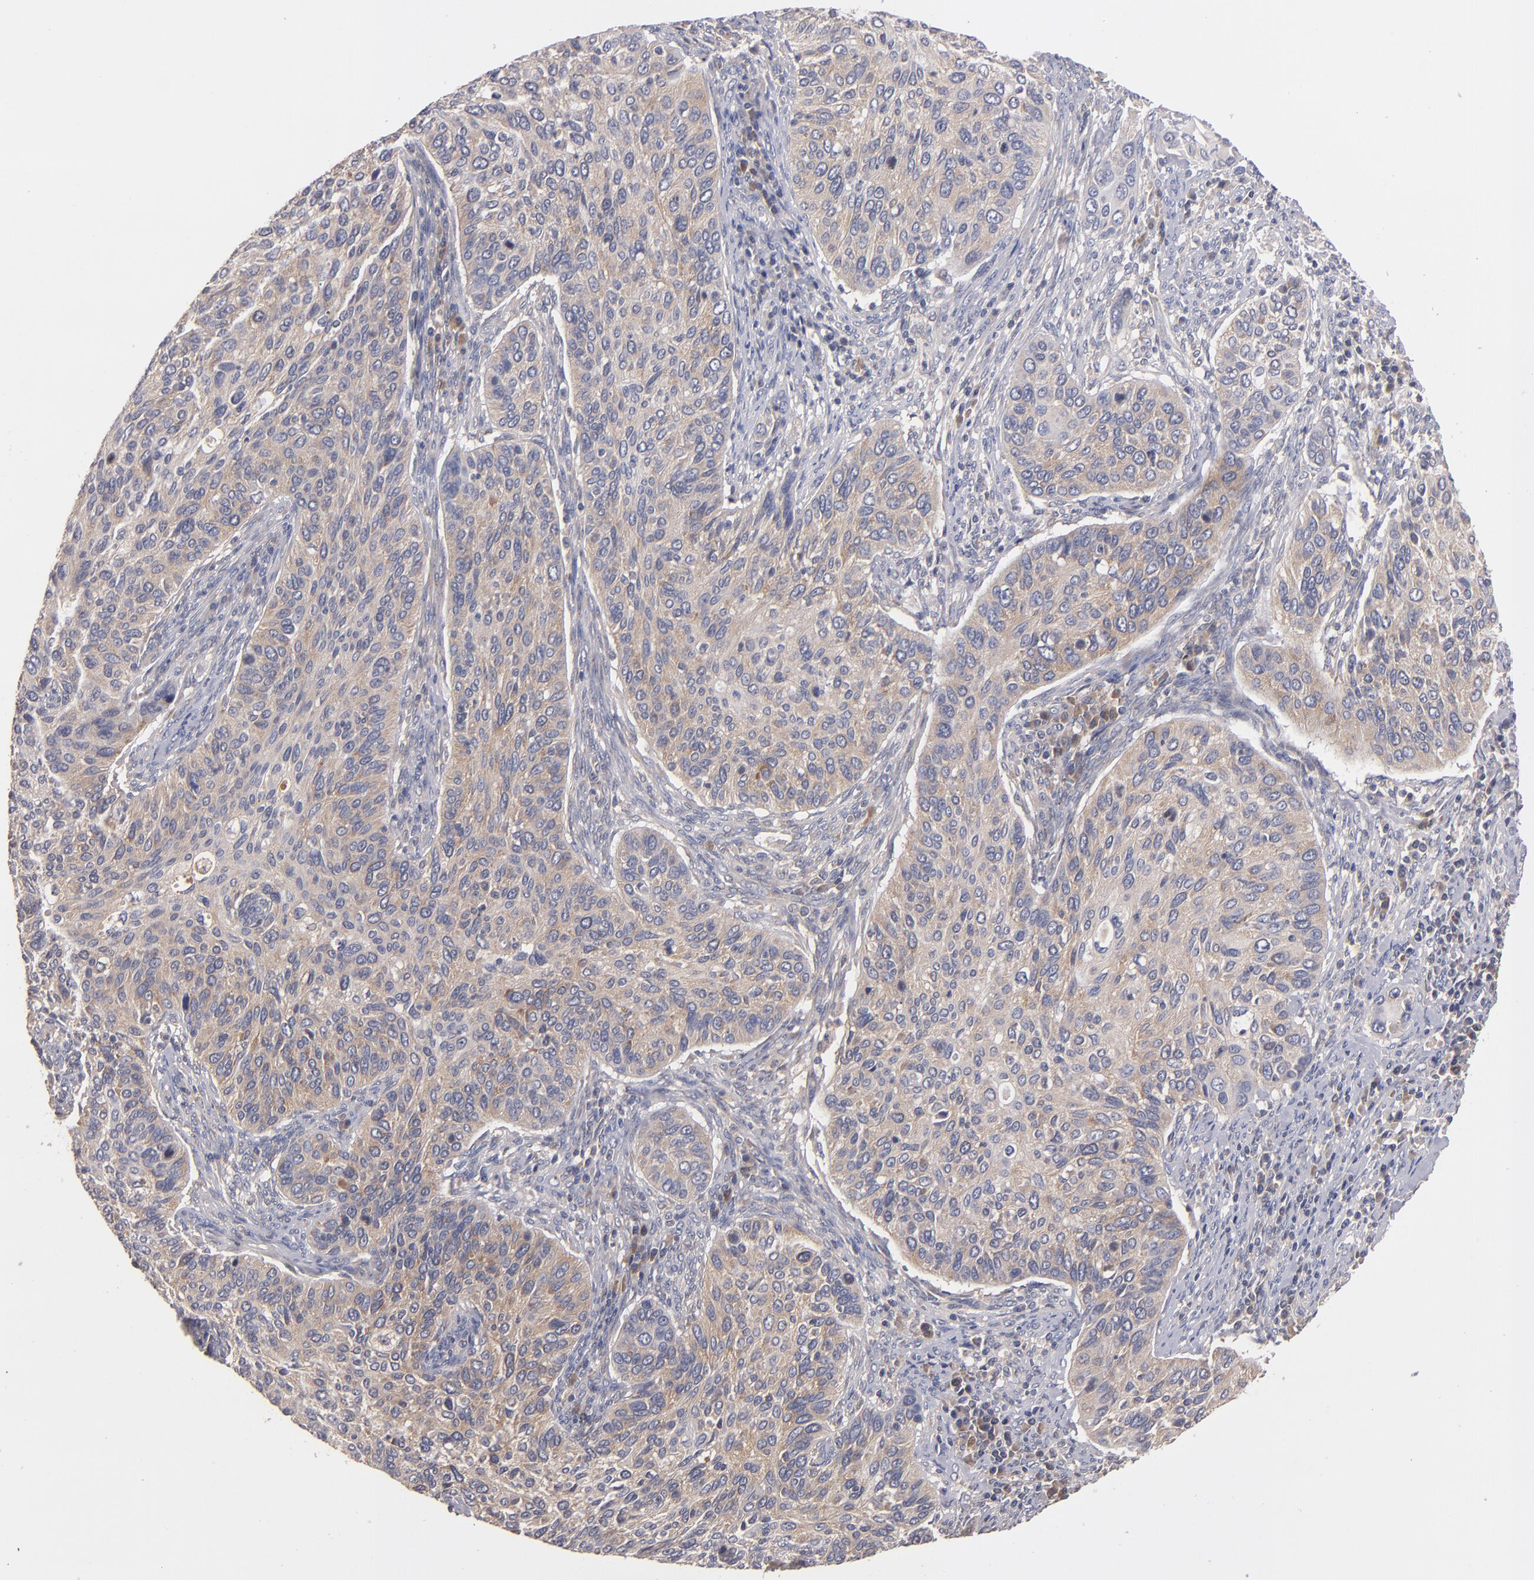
{"staining": {"intensity": "weak", "quantity": "25%-75%", "location": "cytoplasmic/membranous"}, "tissue": "cervical cancer", "cell_type": "Tumor cells", "image_type": "cancer", "snomed": [{"axis": "morphology", "description": "Adenocarcinoma, NOS"}, {"axis": "topography", "description": "Cervix"}], "caption": "Immunohistochemical staining of cervical cancer exhibits weak cytoplasmic/membranous protein positivity in about 25%-75% of tumor cells.", "gene": "UPF3B", "patient": {"sex": "female", "age": 29}}